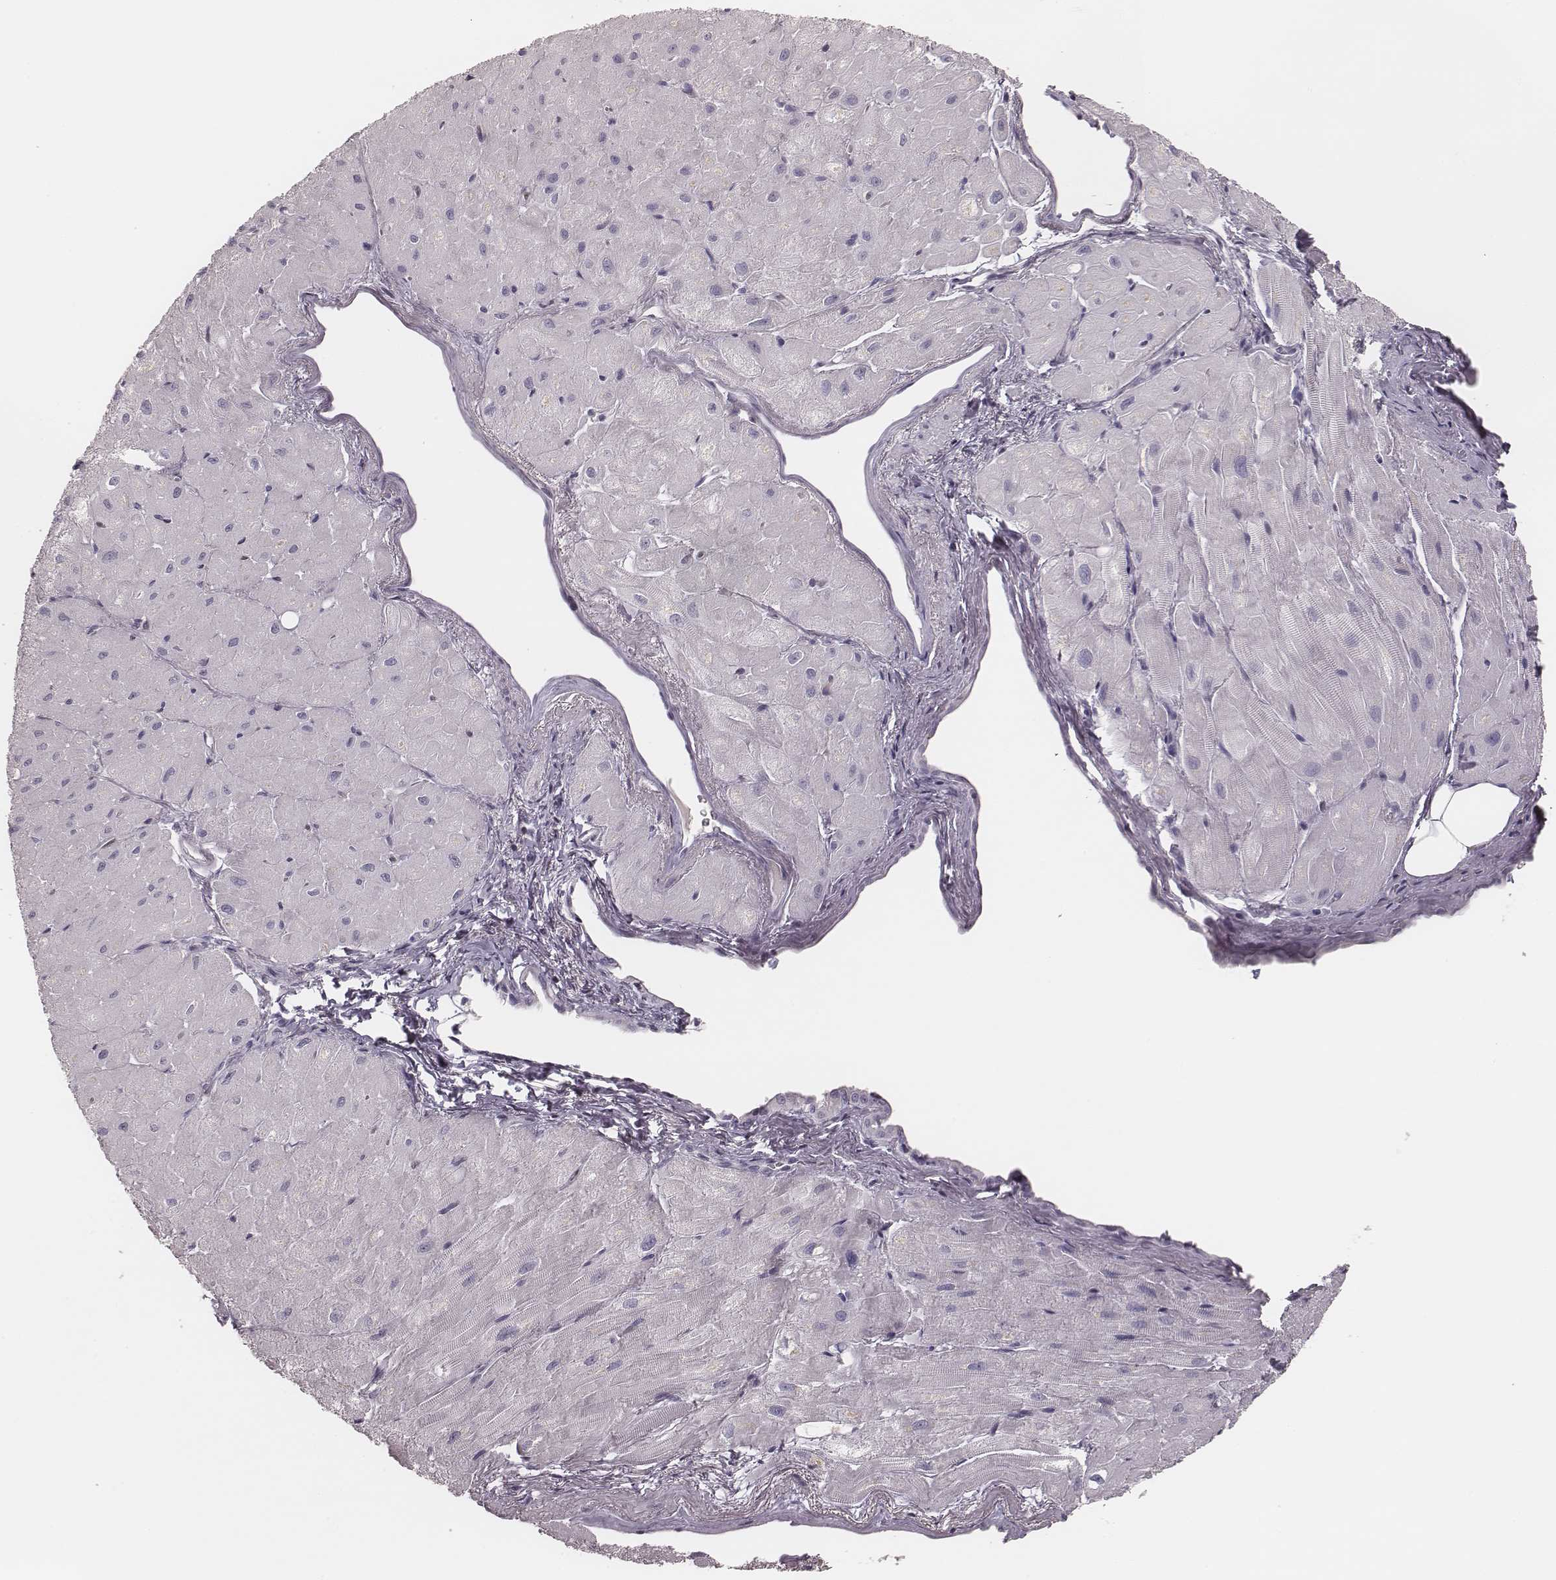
{"staining": {"intensity": "negative", "quantity": "none", "location": "none"}, "tissue": "heart muscle", "cell_type": "Cardiomyocytes", "image_type": "normal", "snomed": [{"axis": "morphology", "description": "Normal tissue, NOS"}, {"axis": "topography", "description": "Heart"}], "caption": "Protein analysis of benign heart muscle reveals no significant positivity in cardiomyocytes.", "gene": "MSX1", "patient": {"sex": "male", "age": 62}}